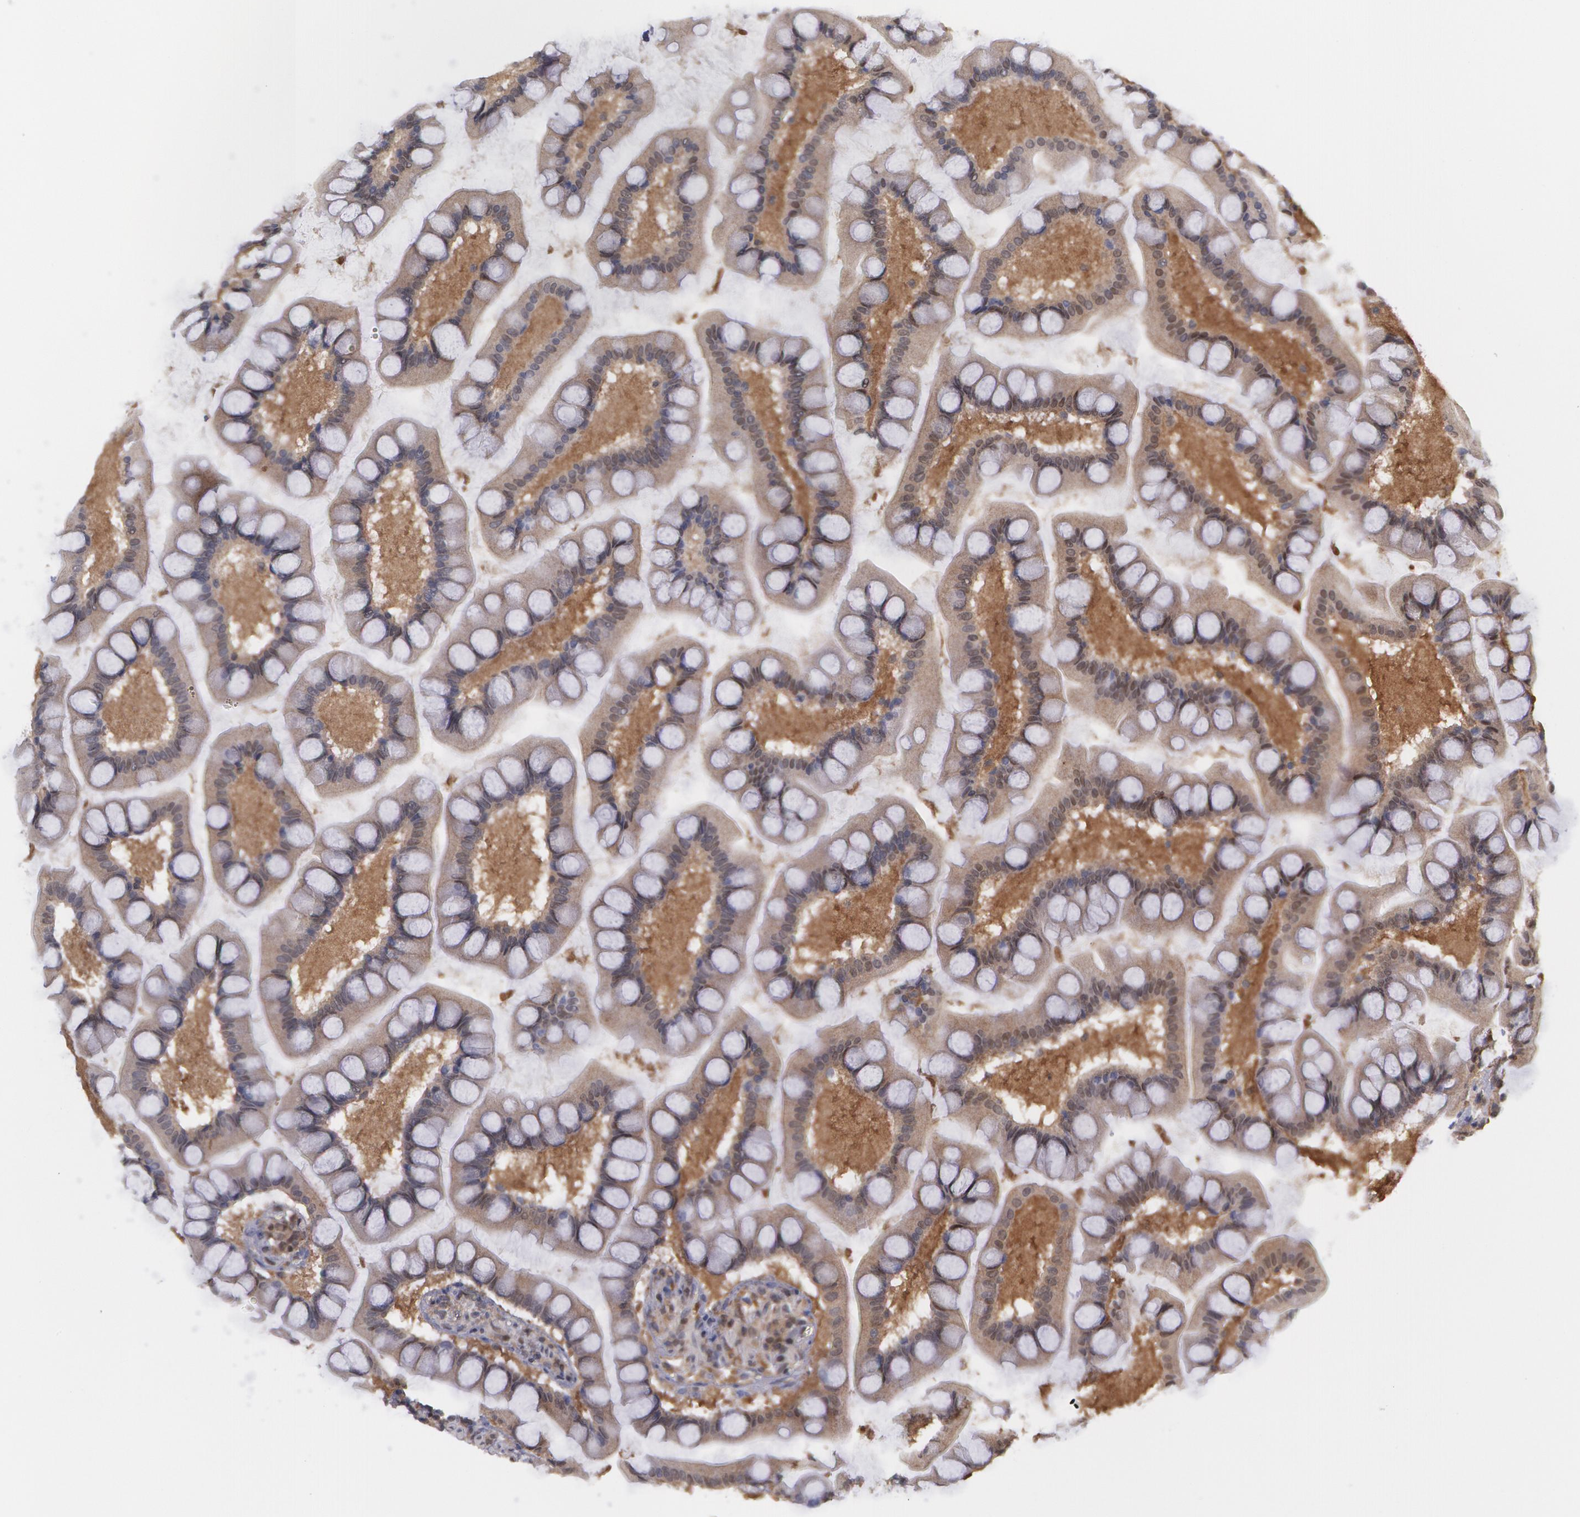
{"staining": {"intensity": "negative", "quantity": "none", "location": "none"}, "tissue": "small intestine", "cell_type": "Glandular cells", "image_type": "normal", "snomed": [{"axis": "morphology", "description": "Normal tissue, NOS"}, {"axis": "topography", "description": "Small intestine"}], "caption": "IHC micrograph of normal small intestine: small intestine stained with DAB (3,3'-diaminobenzidine) shows no significant protein staining in glandular cells.", "gene": "TXNRD1", "patient": {"sex": "male", "age": 41}}